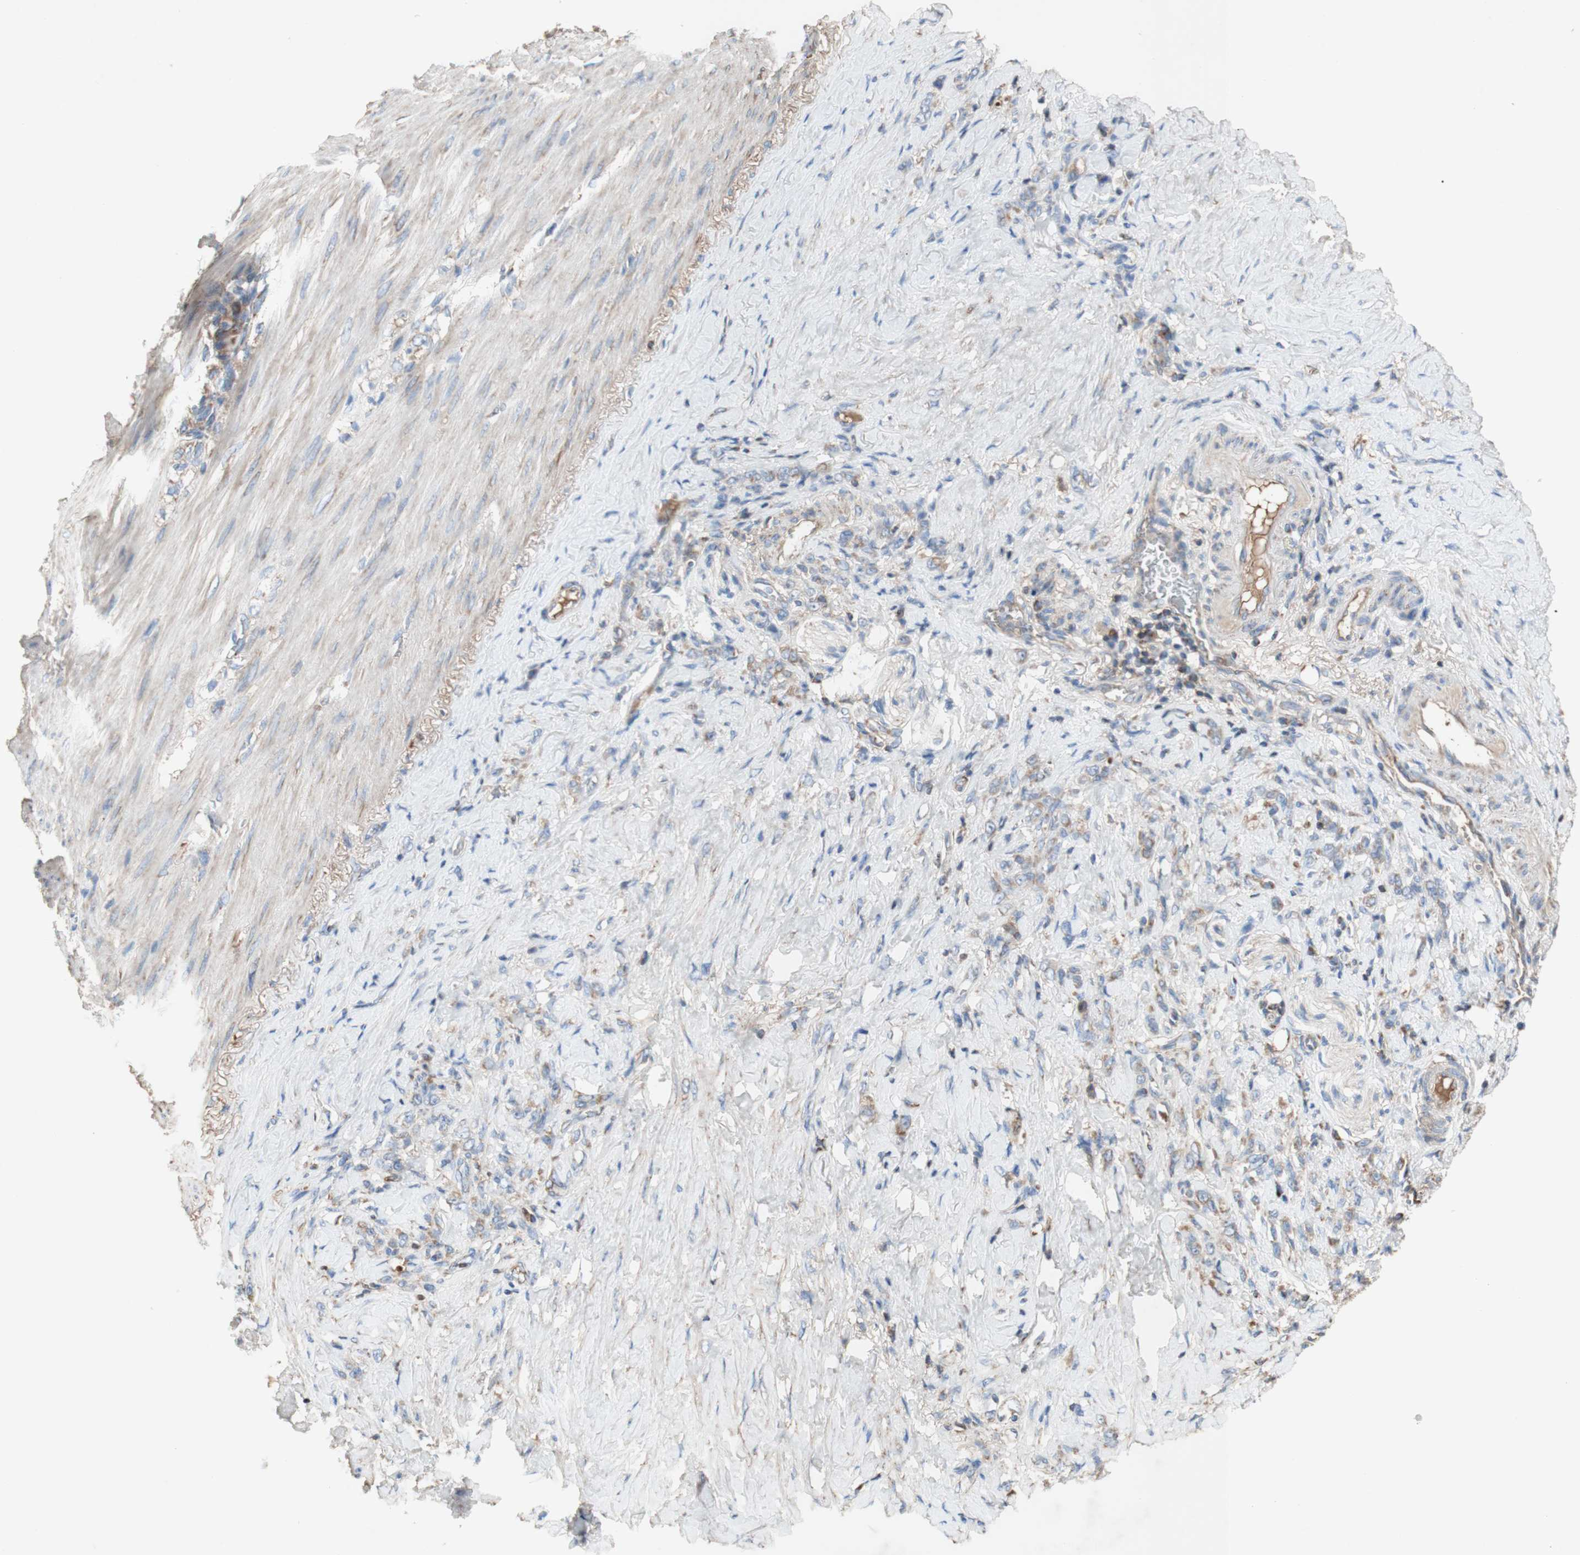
{"staining": {"intensity": "moderate", "quantity": ">75%", "location": "cytoplasmic/membranous"}, "tissue": "stomach cancer", "cell_type": "Tumor cells", "image_type": "cancer", "snomed": [{"axis": "morphology", "description": "Adenocarcinoma, NOS"}, {"axis": "topography", "description": "Stomach"}], "caption": "Stomach adenocarcinoma stained with a protein marker demonstrates moderate staining in tumor cells.", "gene": "SDHB", "patient": {"sex": "male", "age": 82}}